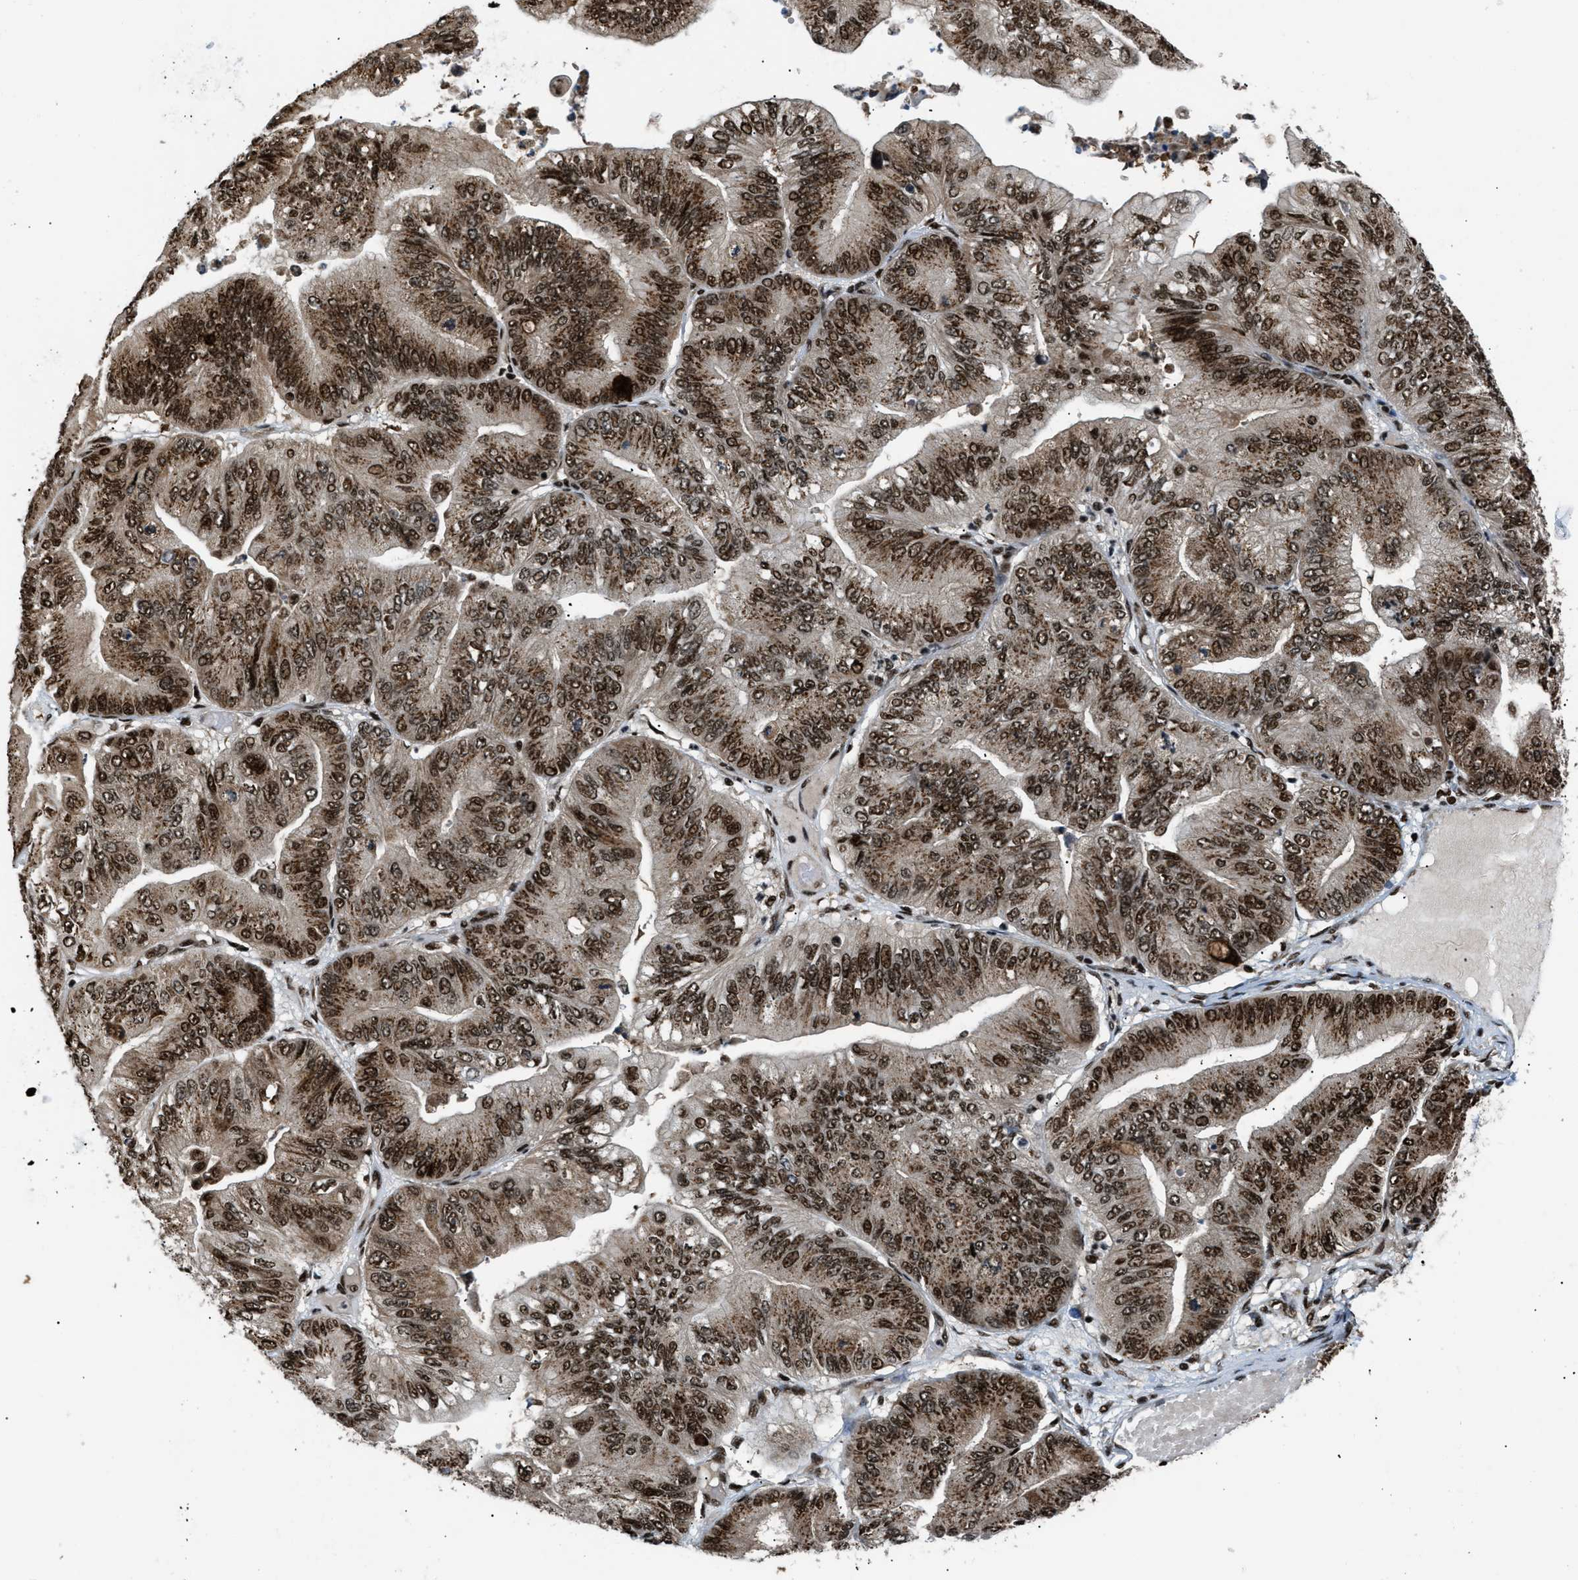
{"staining": {"intensity": "moderate", "quantity": ">75%", "location": "cytoplasmic/membranous,nuclear"}, "tissue": "ovarian cancer", "cell_type": "Tumor cells", "image_type": "cancer", "snomed": [{"axis": "morphology", "description": "Cystadenocarcinoma, mucinous, NOS"}, {"axis": "topography", "description": "Ovary"}], "caption": "Human mucinous cystadenocarcinoma (ovarian) stained with a protein marker shows moderate staining in tumor cells.", "gene": "RBM5", "patient": {"sex": "female", "age": 61}}